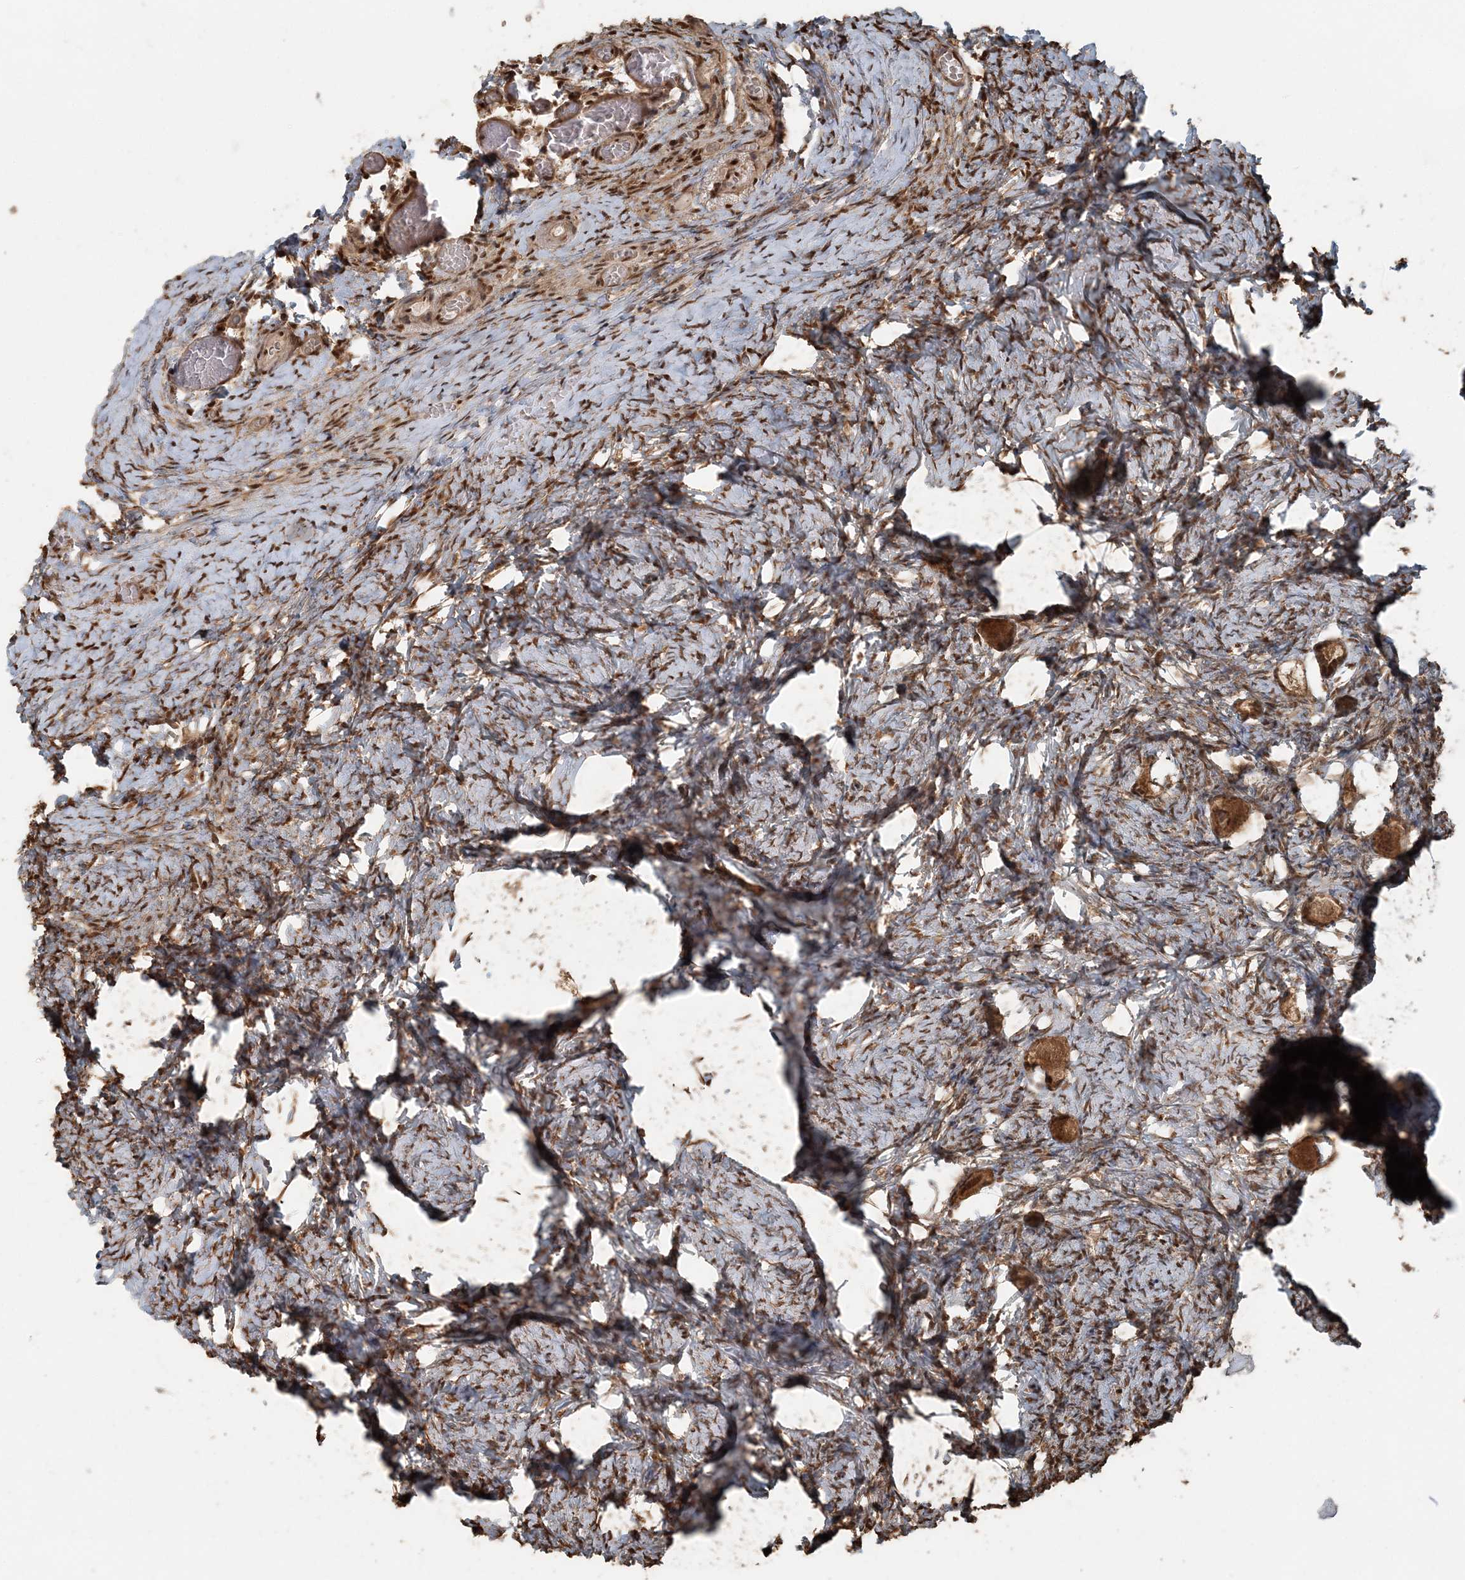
{"staining": {"intensity": "moderate", "quantity": ">75%", "location": "cytoplasmic/membranous,nuclear"}, "tissue": "ovary", "cell_type": "Follicle cells", "image_type": "normal", "snomed": [{"axis": "morphology", "description": "Normal tissue, NOS"}, {"axis": "topography", "description": "Ovary"}], "caption": "Immunohistochemistry (IHC) (DAB) staining of benign ovary reveals moderate cytoplasmic/membranous,nuclear protein positivity in about >75% of follicle cells.", "gene": "ARHGAP35", "patient": {"sex": "female", "age": 27}}